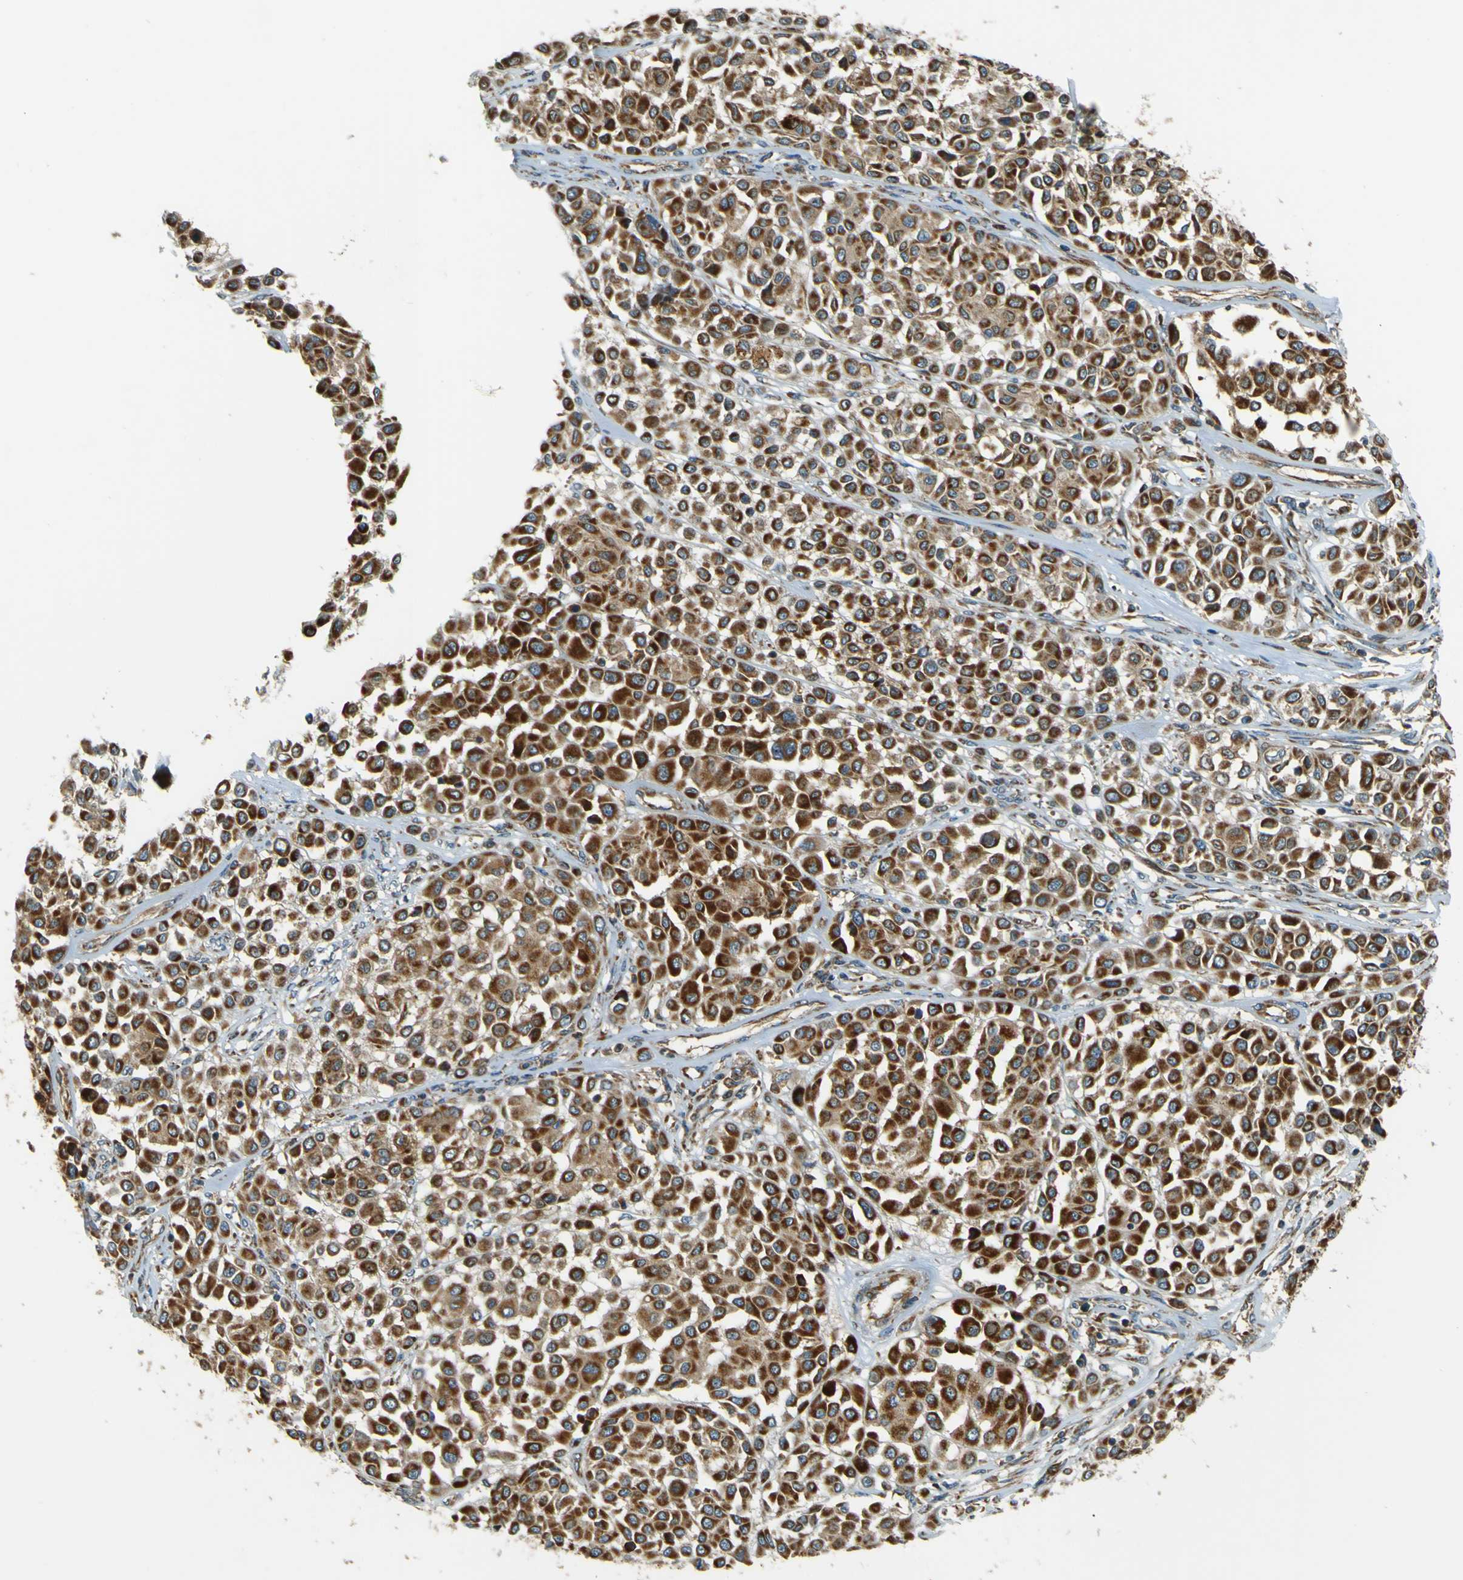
{"staining": {"intensity": "strong", "quantity": ">75%", "location": "cytoplasmic/membranous"}, "tissue": "melanoma", "cell_type": "Tumor cells", "image_type": "cancer", "snomed": [{"axis": "morphology", "description": "Malignant melanoma, Metastatic site"}, {"axis": "topography", "description": "Soft tissue"}], "caption": "Brown immunohistochemical staining in human melanoma reveals strong cytoplasmic/membranous positivity in approximately >75% of tumor cells. (DAB = brown stain, brightfield microscopy at high magnification).", "gene": "DNAJC5", "patient": {"sex": "male", "age": 41}}